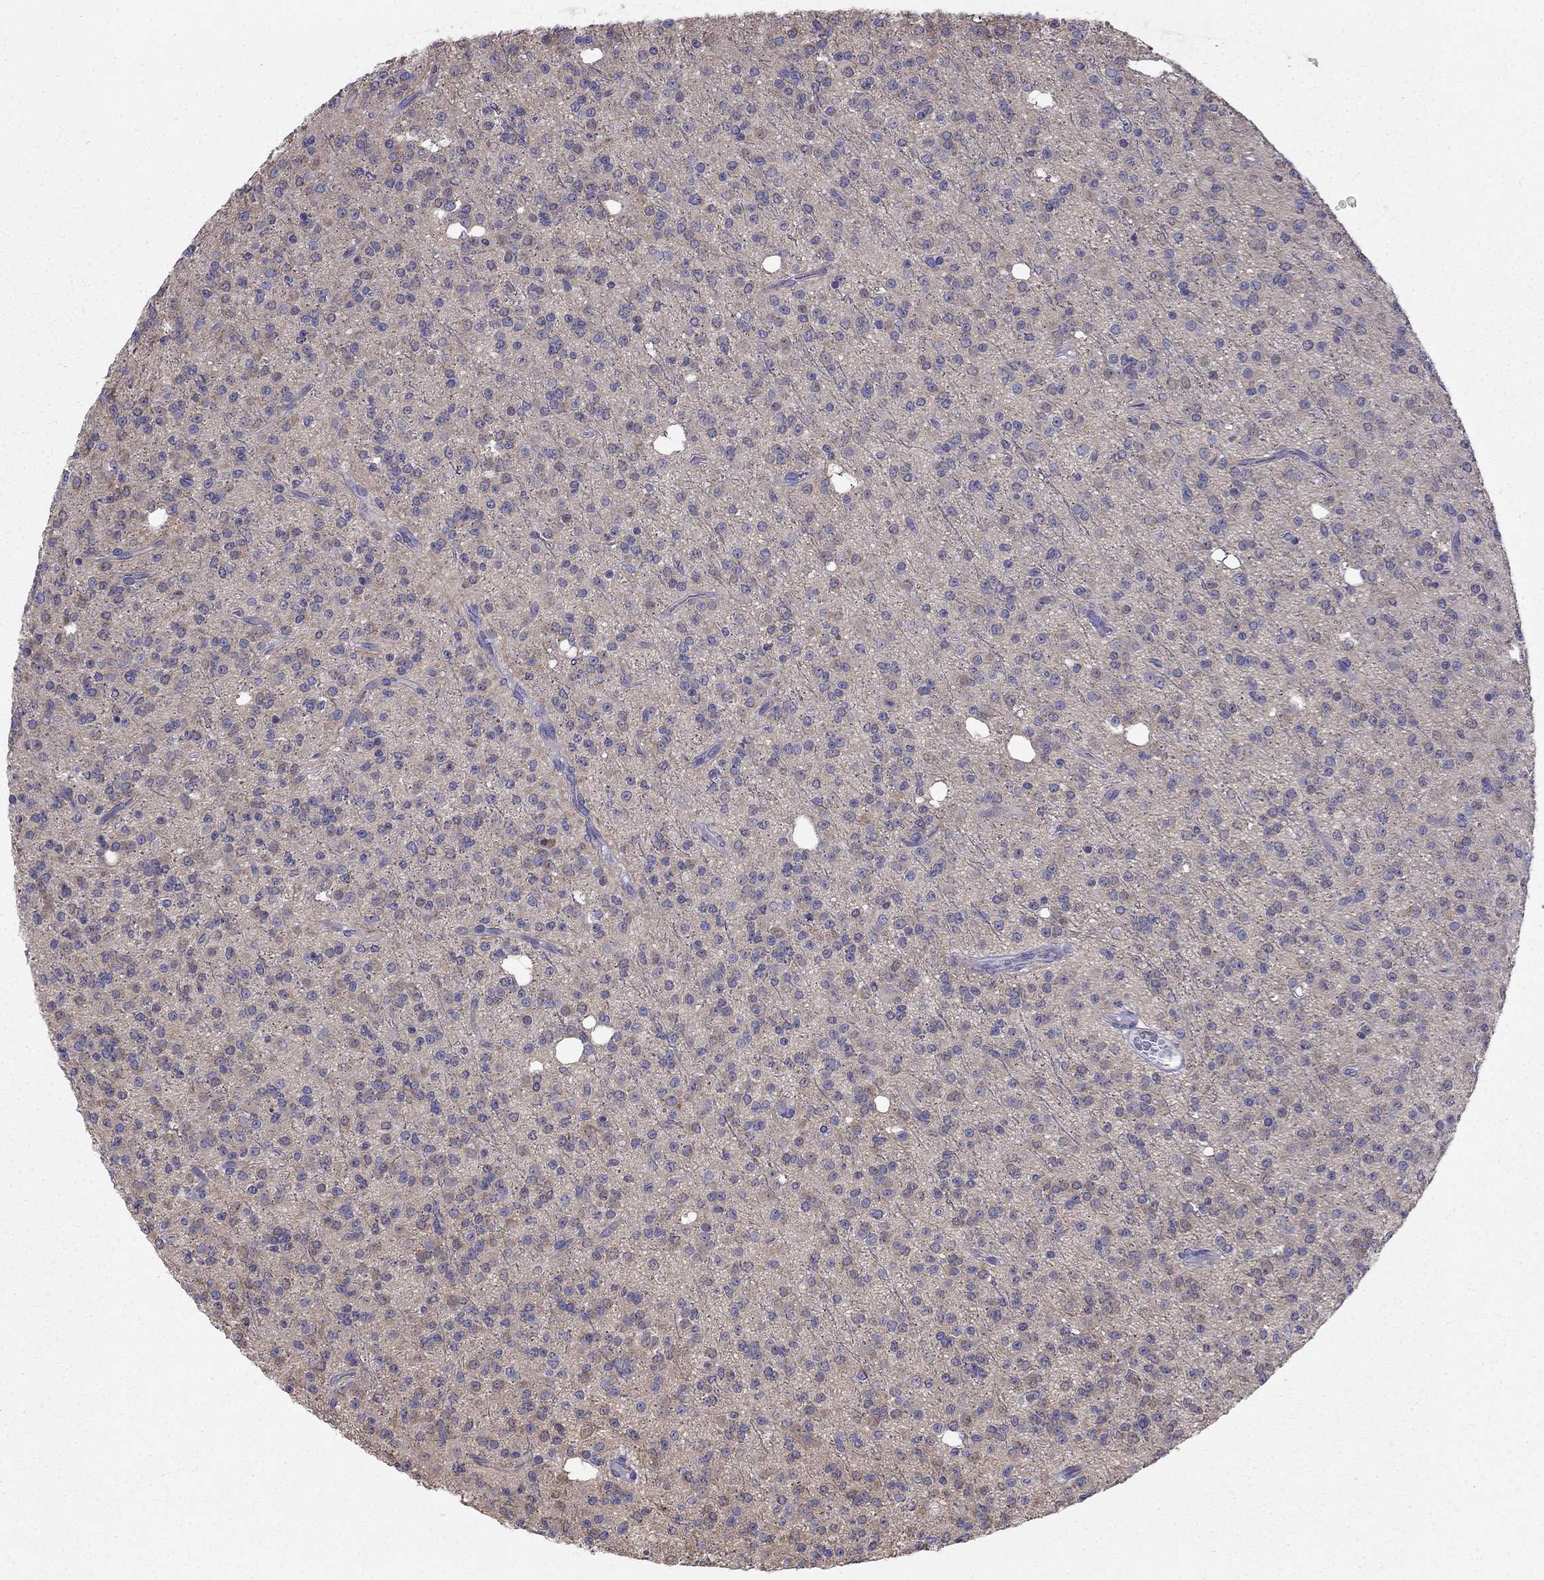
{"staining": {"intensity": "negative", "quantity": "none", "location": "none"}, "tissue": "glioma", "cell_type": "Tumor cells", "image_type": "cancer", "snomed": [{"axis": "morphology", "description": "Glioma, malignant, Low grade"}, {"axis": "topography", "description": "Brain"}], "caption": "A micrograph of malignant glioma (low-grade) stained for a protein reveals no brown staining in tumor cells.", "gene": "LONRF2", "patient": {"sex": "male", "age": 27}}